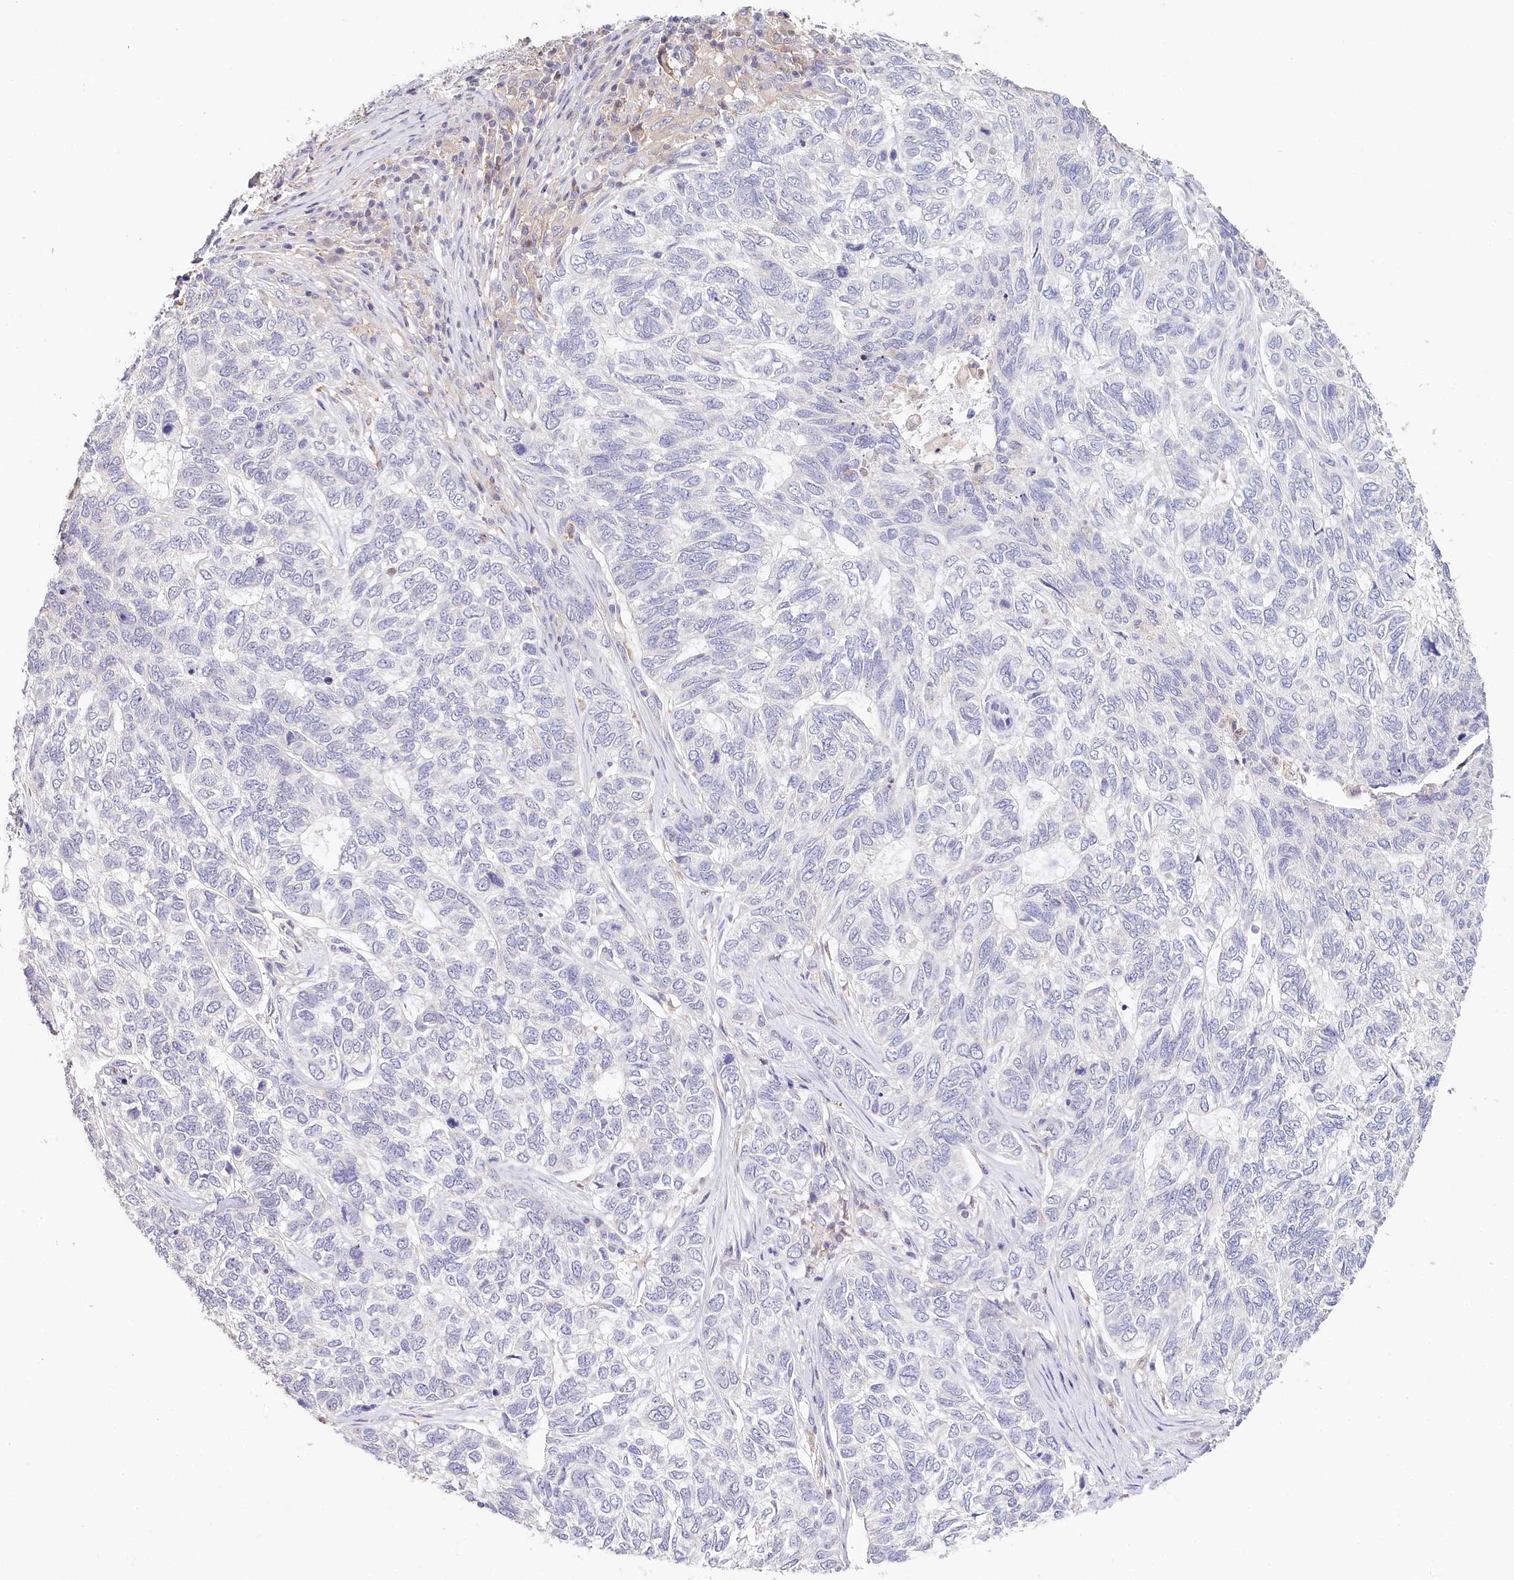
{"staining": {"intensity": "negative", "quantity": "none", "location": "none"}, "tissue": "skin cancer", "cell_type": "Tumor cells", "image_type": "cancer", "snomed": [{"axis": "morphology", "description": "Basal cell carcinoma"}, {"axis": "topography", "description": "Skin"}], "caption": "An immunohistochemistry (IHC) micrograph of skin cancer (basal cell carcinoma) is shown. There is no staining in tumor cells of skin cancer (basal cell carcinoma). (Brightfield microscopy of DAB (3,3'-diaminobenzidine) immunohistochemistry (IHC) at high magnification).", "gene": "DAPK1", "patient": {"sex": "female", "age": 65}}